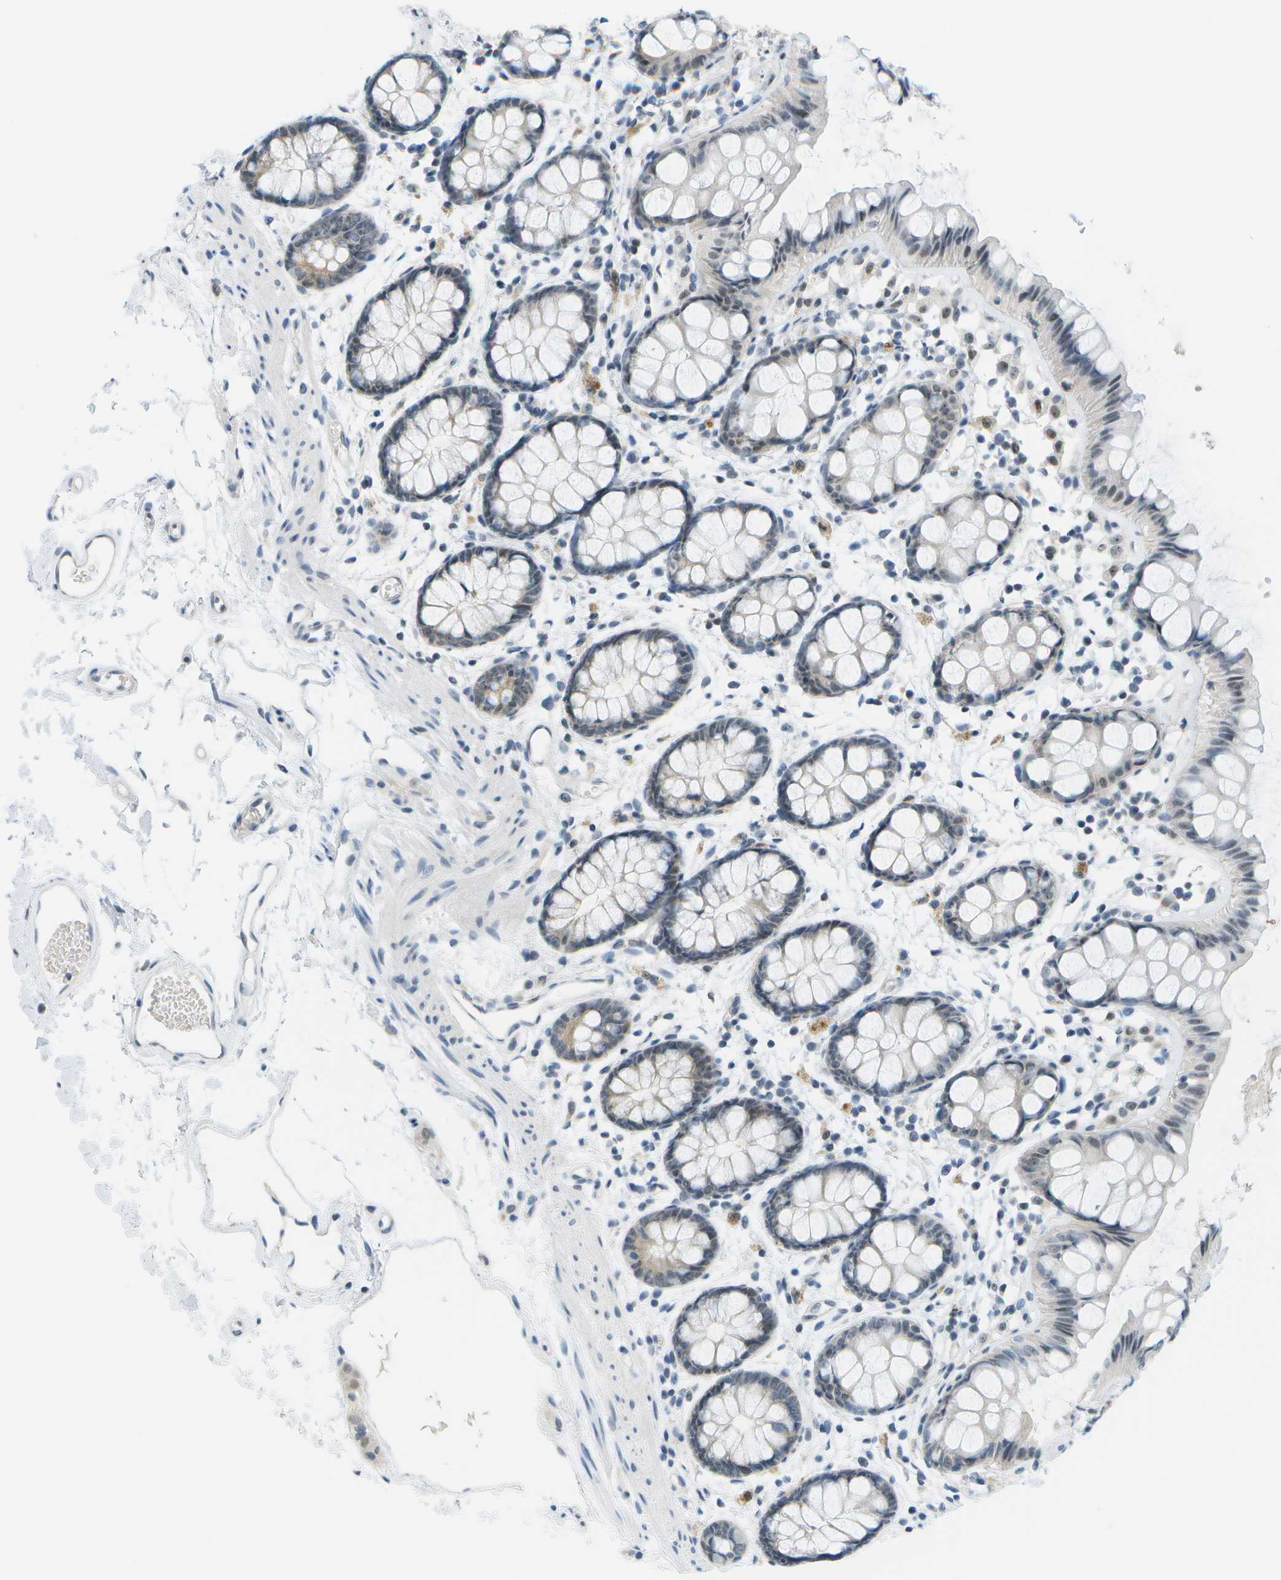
{"staining": {"intensity": "weak", "quantity": "<25%", "location": "nuclear"}, "tissue": "rectum", "cell_type": "Glandular cells", "image_type": "normal", "snomed": [{"axis": "morphology", "description": "Normal tissue, NOS"}, {"axis": "topography", "description": "Rectum"}], "caption": "A high-resolution histopathology image shows IHC staining of normal rectum, which displays no significant positivity in glandular cells.", "gene": "PITHD1", "patient": {"sex": "female", "age": 66}}